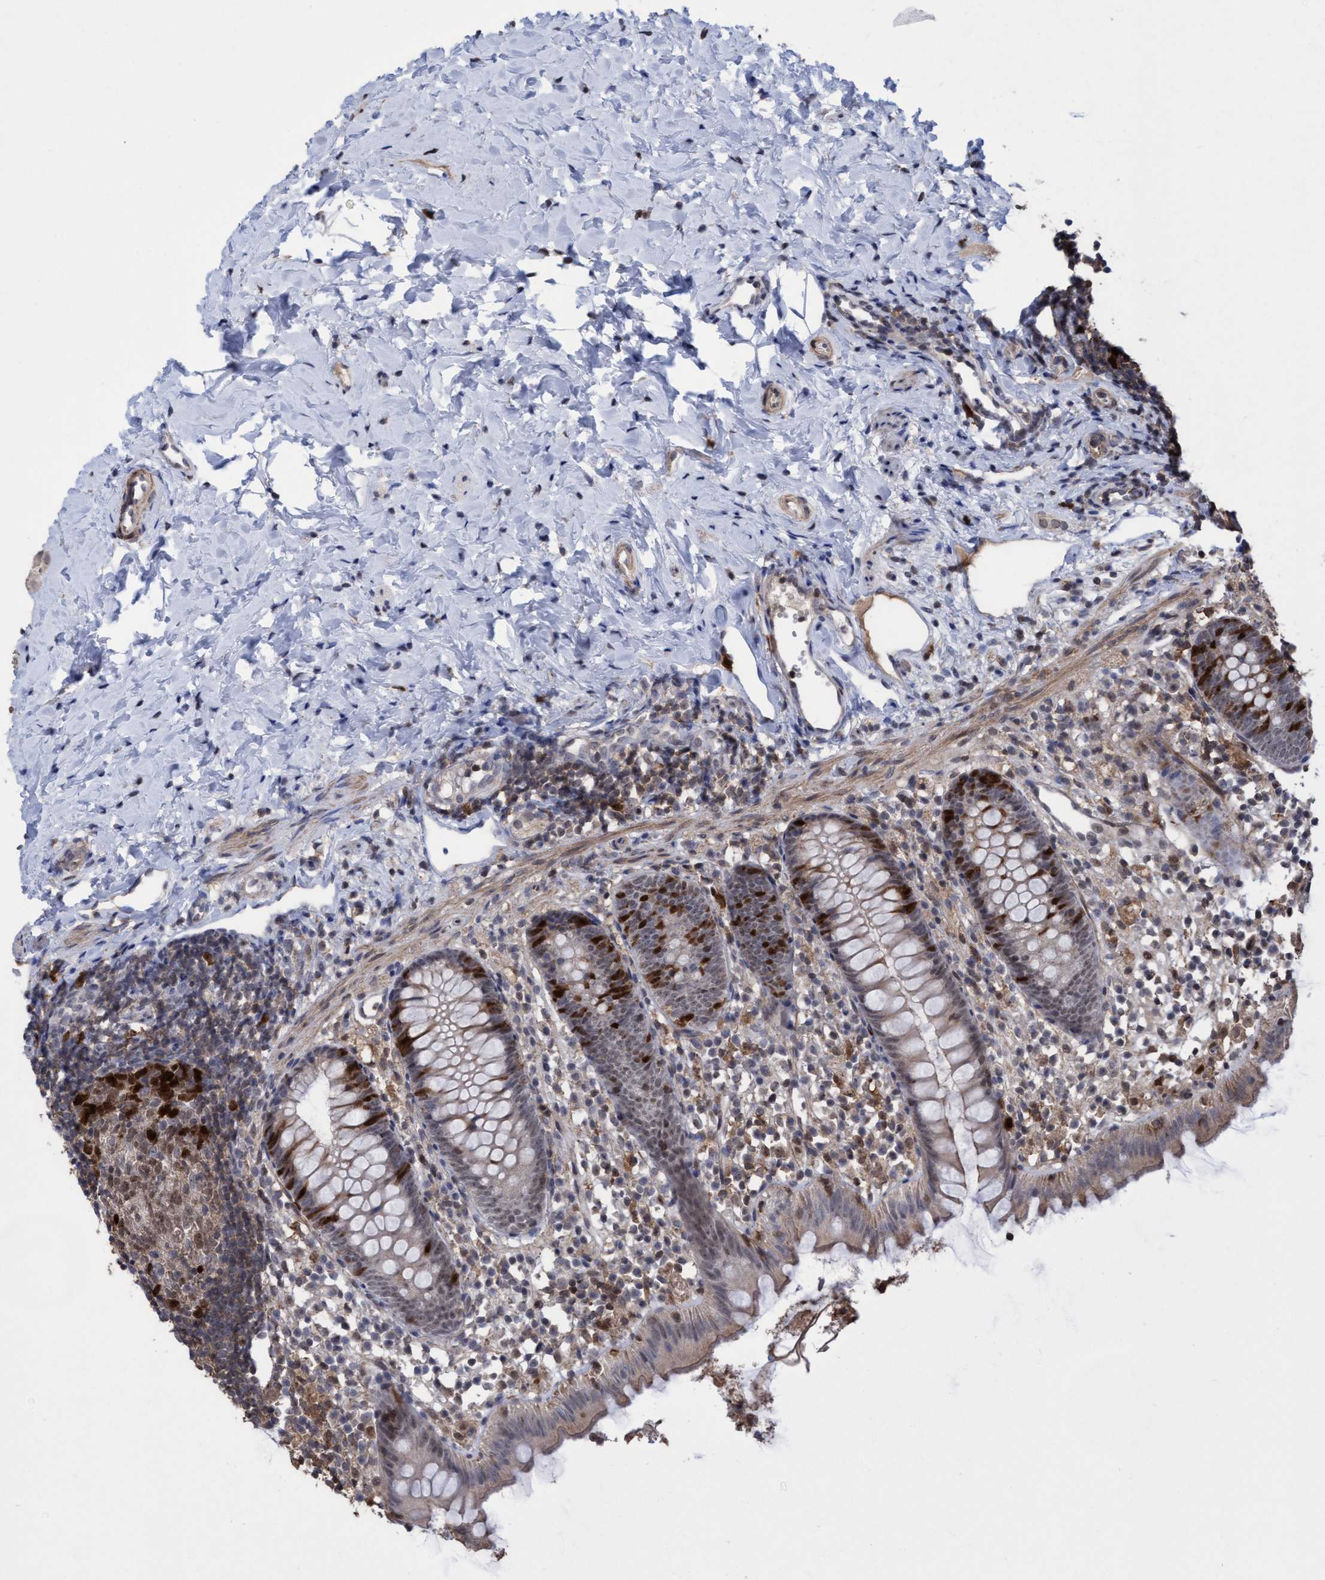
{"staining": {"intensity": "strong", "quantity": "<25%", "location": "cytoplasmic/membranous,nuclear"}, "tissue": "appendix", "cell_type": "Glandular cells", "image_type": "normal", "snomed": [{"axis": "morphology", "description": "Normal tissue, NOS"}, {"axis": "topography", "description": "Appendix"}], "caption": "IHC of unremarkable human appendix shows medium levels of strong cytoplasmic/membranous,nuclear staining in about <25% of glandular cells.", "gene": "SLBP", "patient": {"sex": "female", "age": 20}}